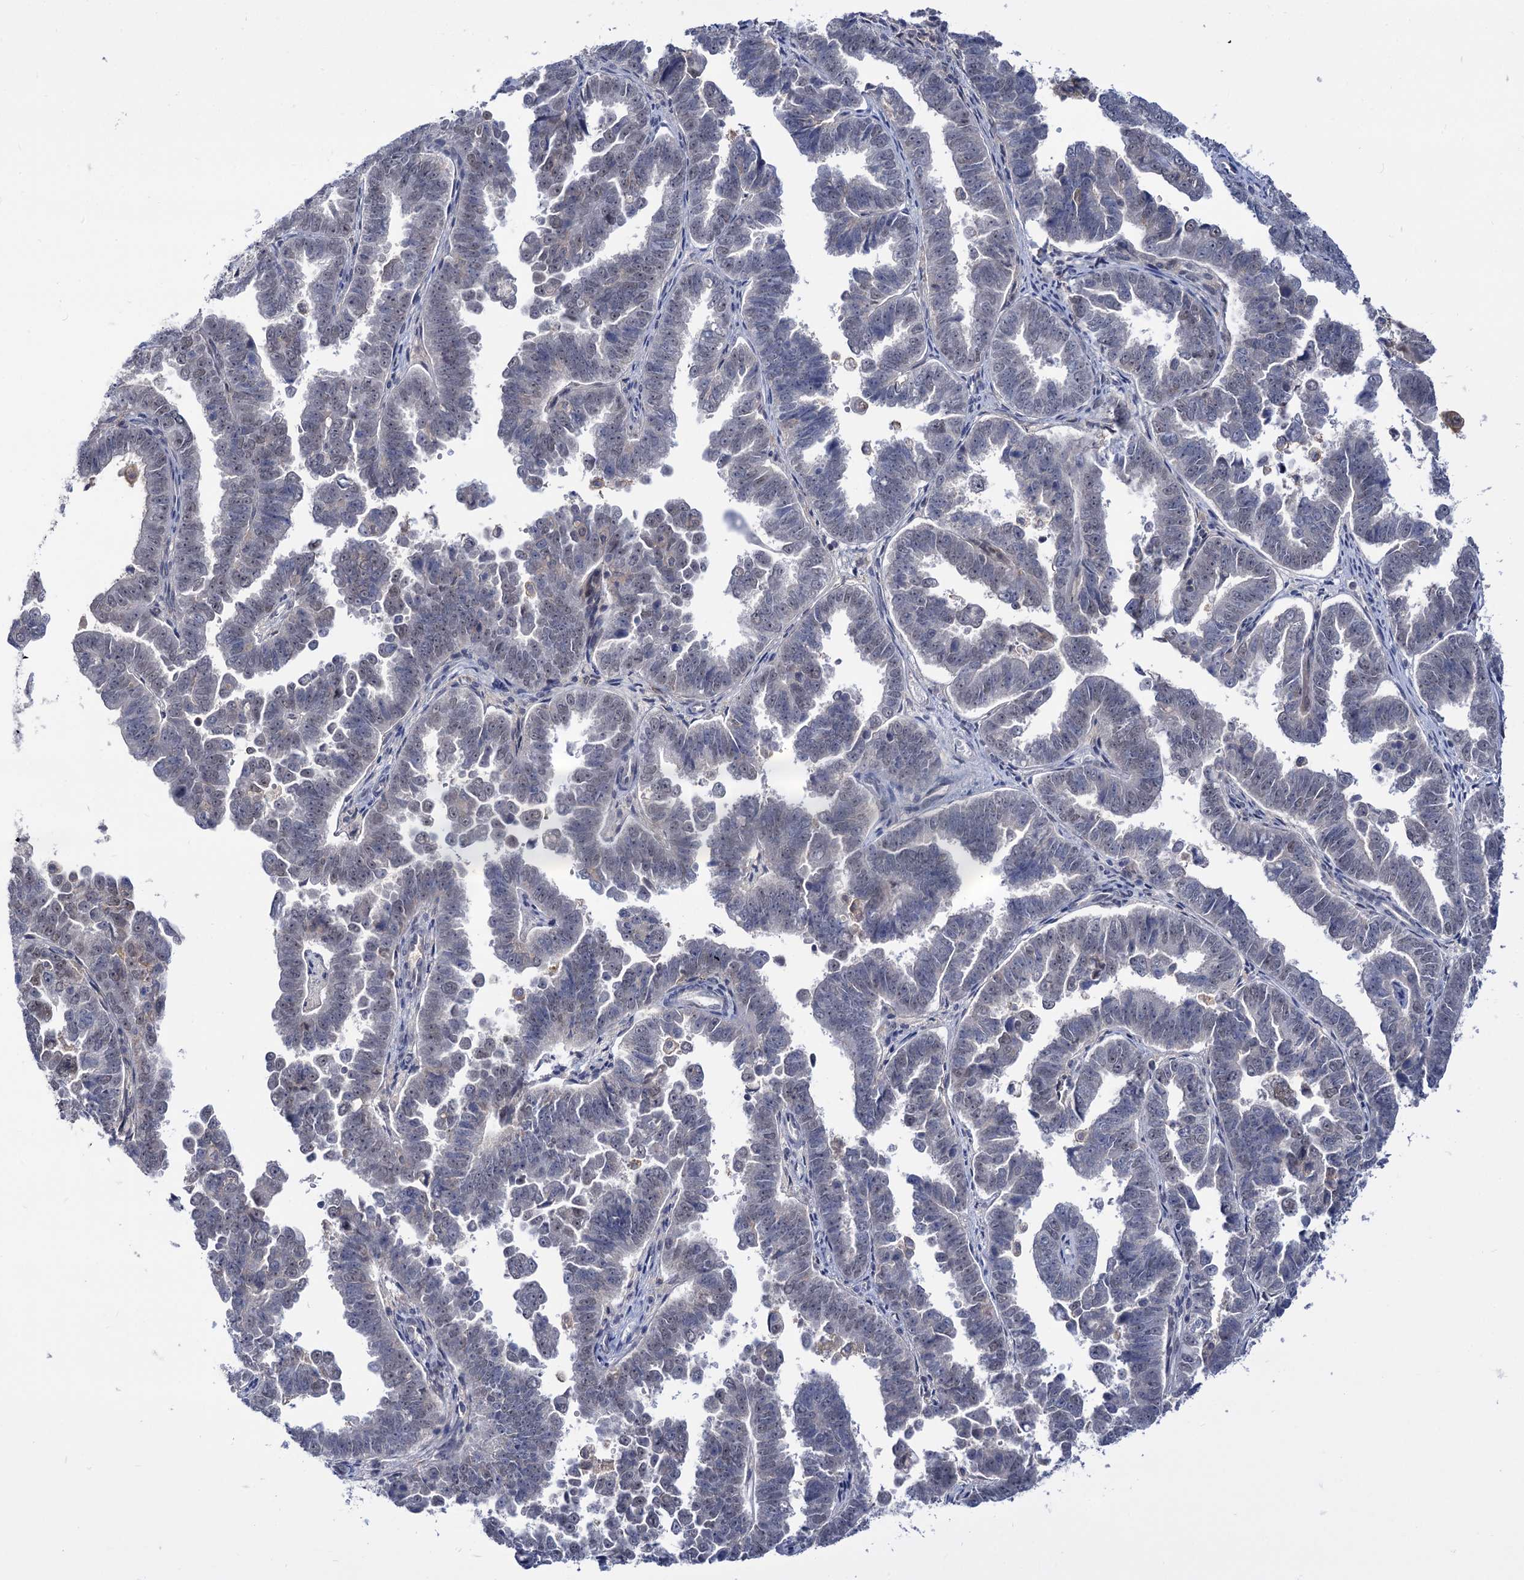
{"staining": {"intensity": "negative", "quantity": "none", "location": "none"}, "tissue": "endometrial cancer", "cell_type": "Tumor cells", "image_type": "cancer", "snomed": [{"axis": "morphology", "description": "Adenocarcinoma, NOS"}, {"axis": "topography", "description": "Endometrium"}], "caption": "There is no significant staining in tumor cells of endometrial cancer.", "gene": "NEK10", "patient": {"sex": "female", "age": 75}}